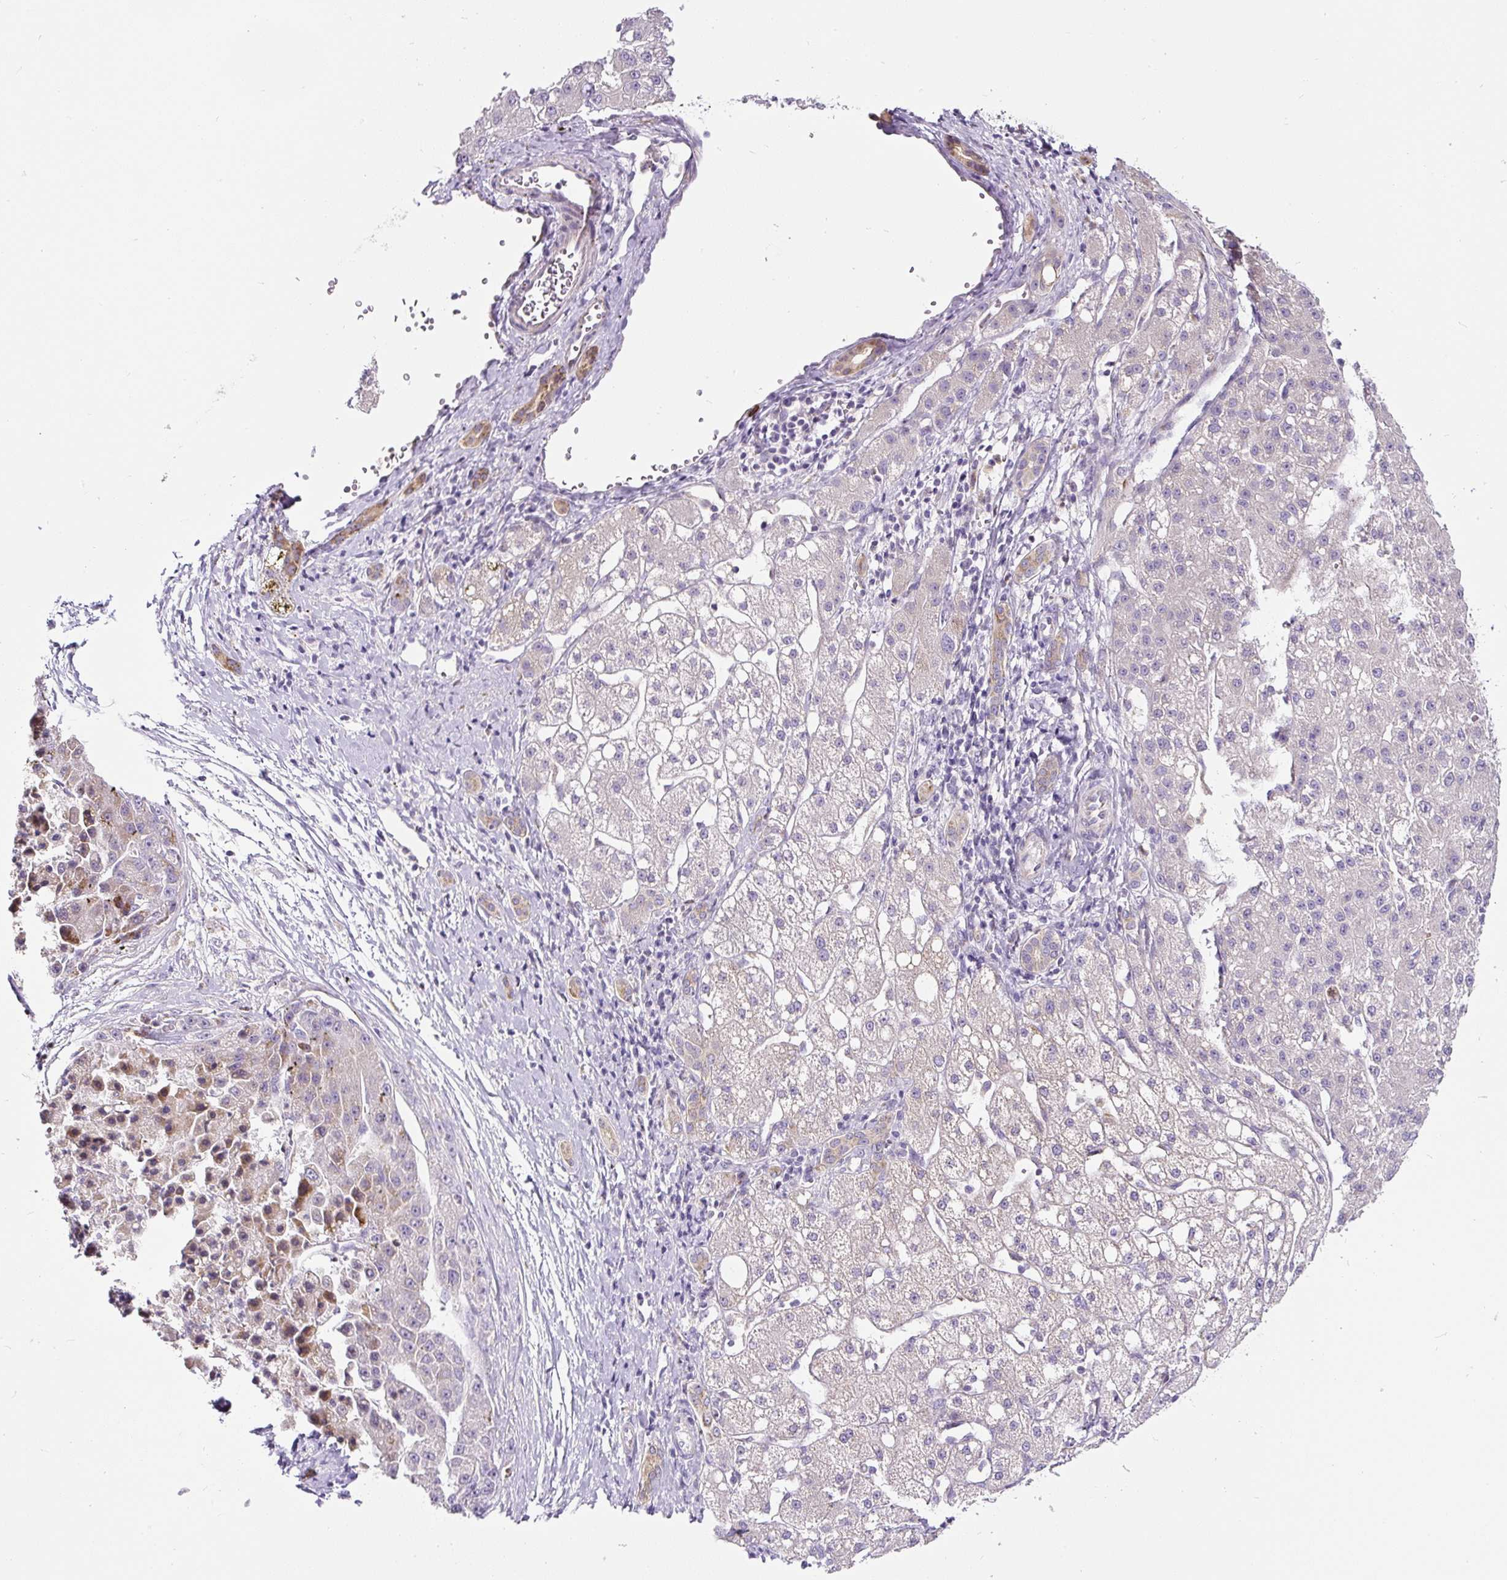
{"staining": {"intensity": "negative", "quantity": "none", "location": "none"}, "tissue": "liver cancer", "cell_type": "Tumor cells", "image_type": "cancer", "snomed": [{"axis": "morphology", "description": "Carcinoma, Hepatocellular, NOS"}, {"axis": "topography", "description": "Liver"}], "caption": "Photomicrograph shows no significant protein expression in tumor cells of liver cancer (hepatocellular carcinoma).", "gene": "HPS4", "patient": {"sex": "male", "age": 67}}